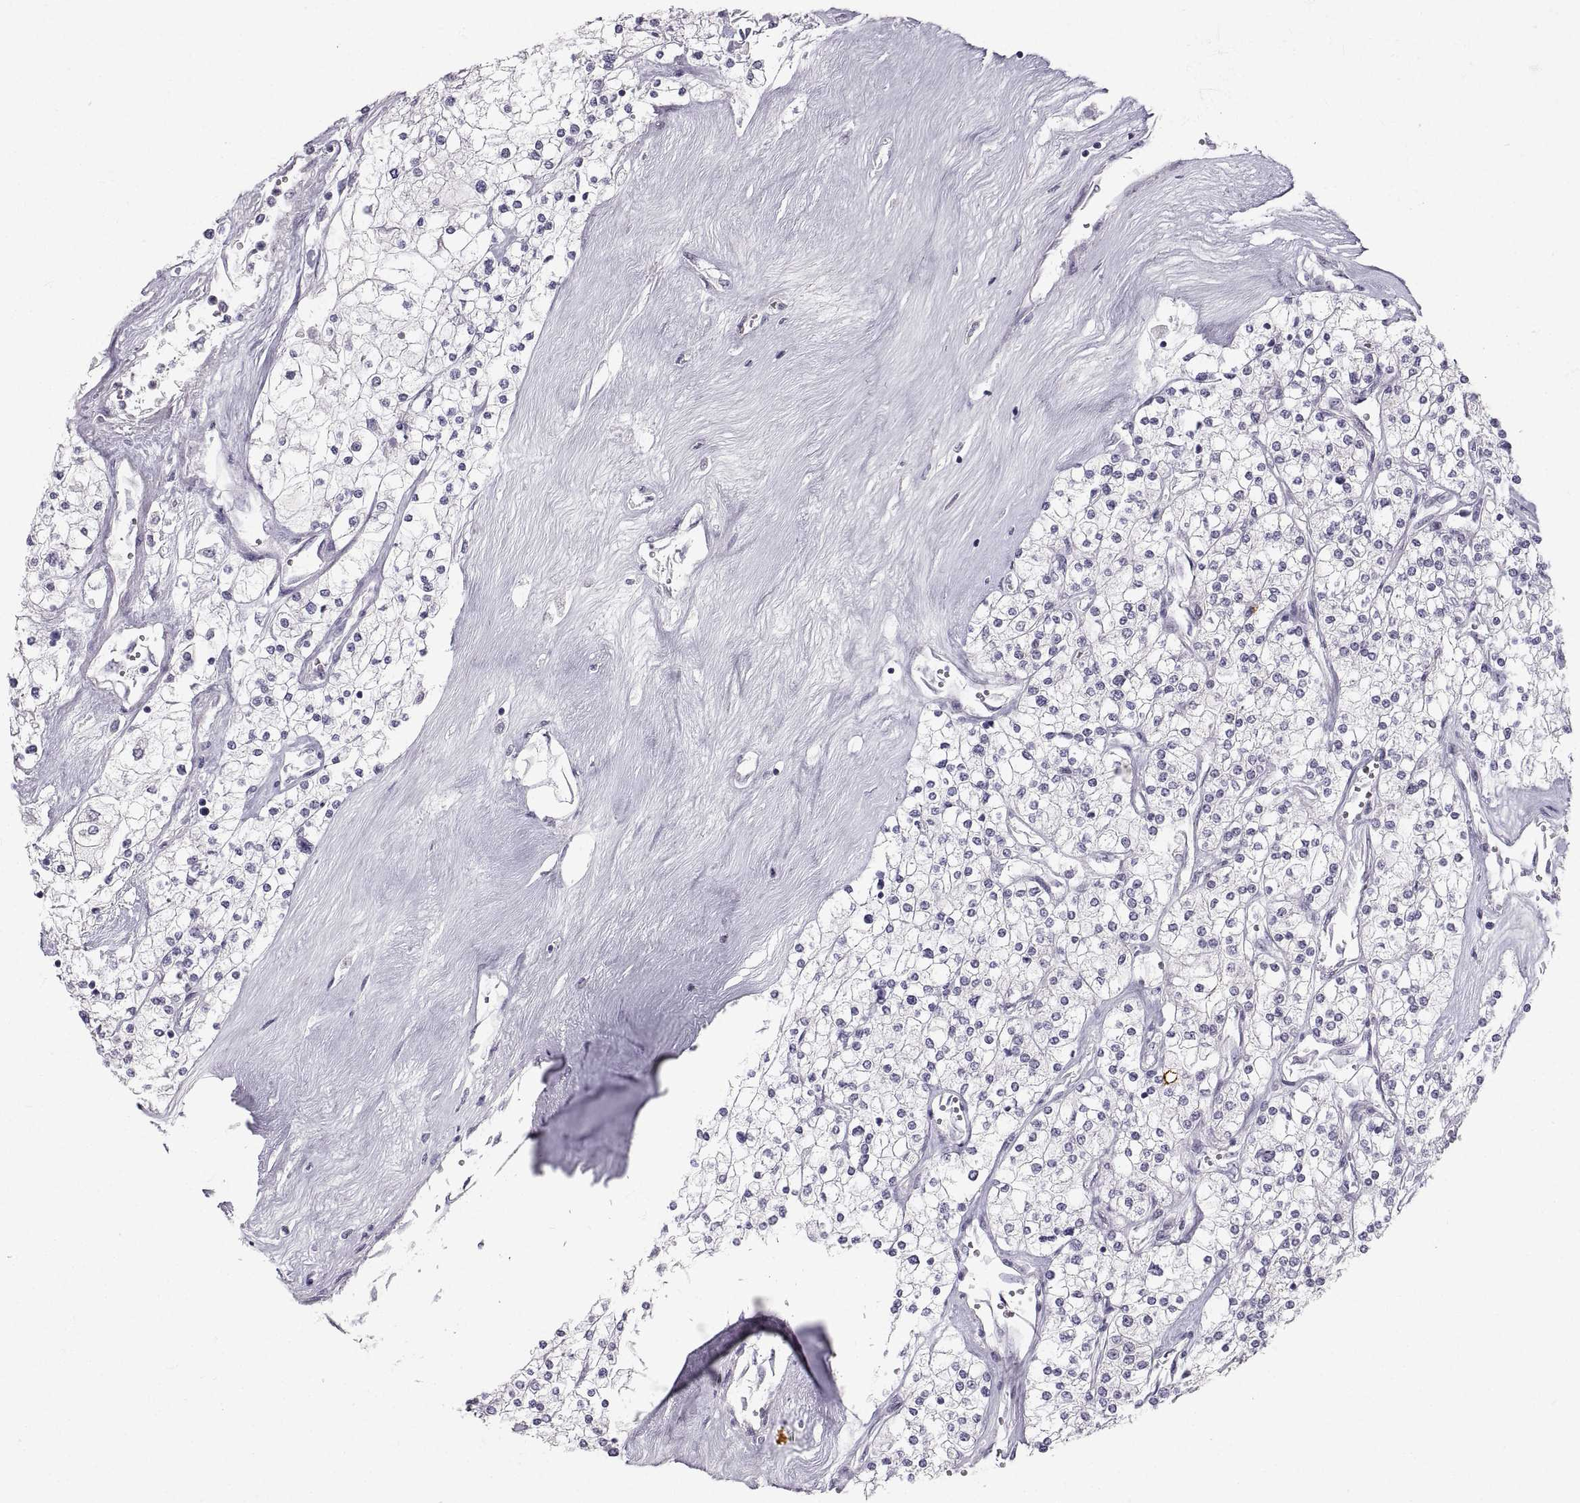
{"staining": {"intensity": "negative", "quantity": "none", "location": "none"}, "tissue": "renal cancer", "cell_type": "Tumor cells", "image_type": "cancer", "snomed": [{"axis": "morphology", "description": "Adenocarcinoma, NOS"}, {"axis": "topography", "description": "Kidney"}], "caption": "Immunohistochemical staining of renal cancer demonstrates no significant expression in tumor cells.", "gene": "ZNF185", "patient": {"sex": "male", "age": 80}}